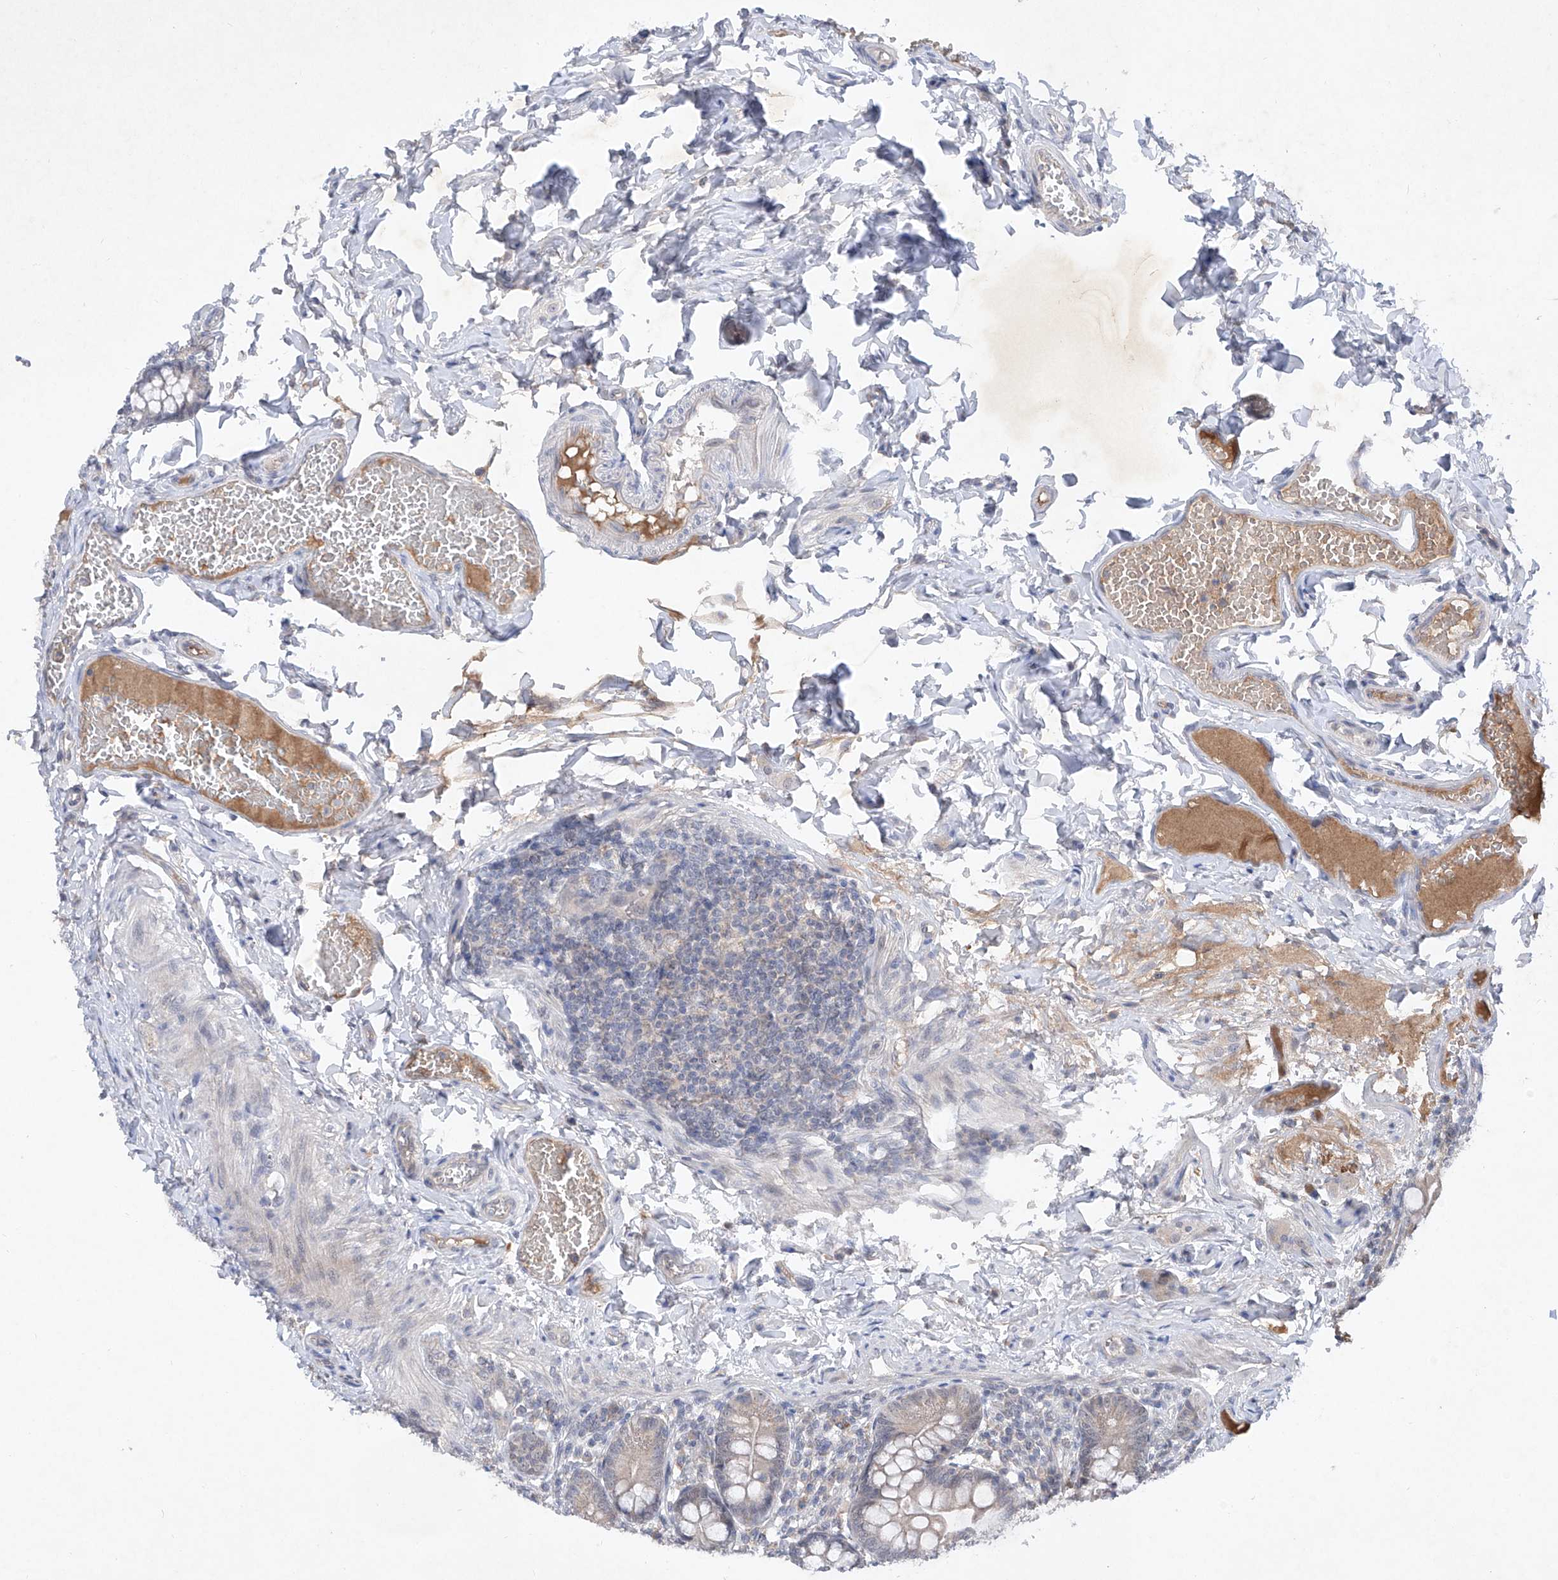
{"staining": {"intensity": "weak", "quantity": "25%-75%", "location": "cytoplasmic/membranous"}, "tissue": "small intestine", "cell_type": "Glandular cells", "image_type": "normal", "snomed": [{"axis": "morphology", "description": "Normal tissue, NOS"}, {"axis": "topography", "description": "Small intestine"}], "caption": "There is low levels of weak cytoplasmic/membranous positivity in glandular cells of benign small intestine, as demonstrated by immunohistochemical staining (brown color).", "gene": "FAM135A", "patient": {"sex": "male", "age": 7}}